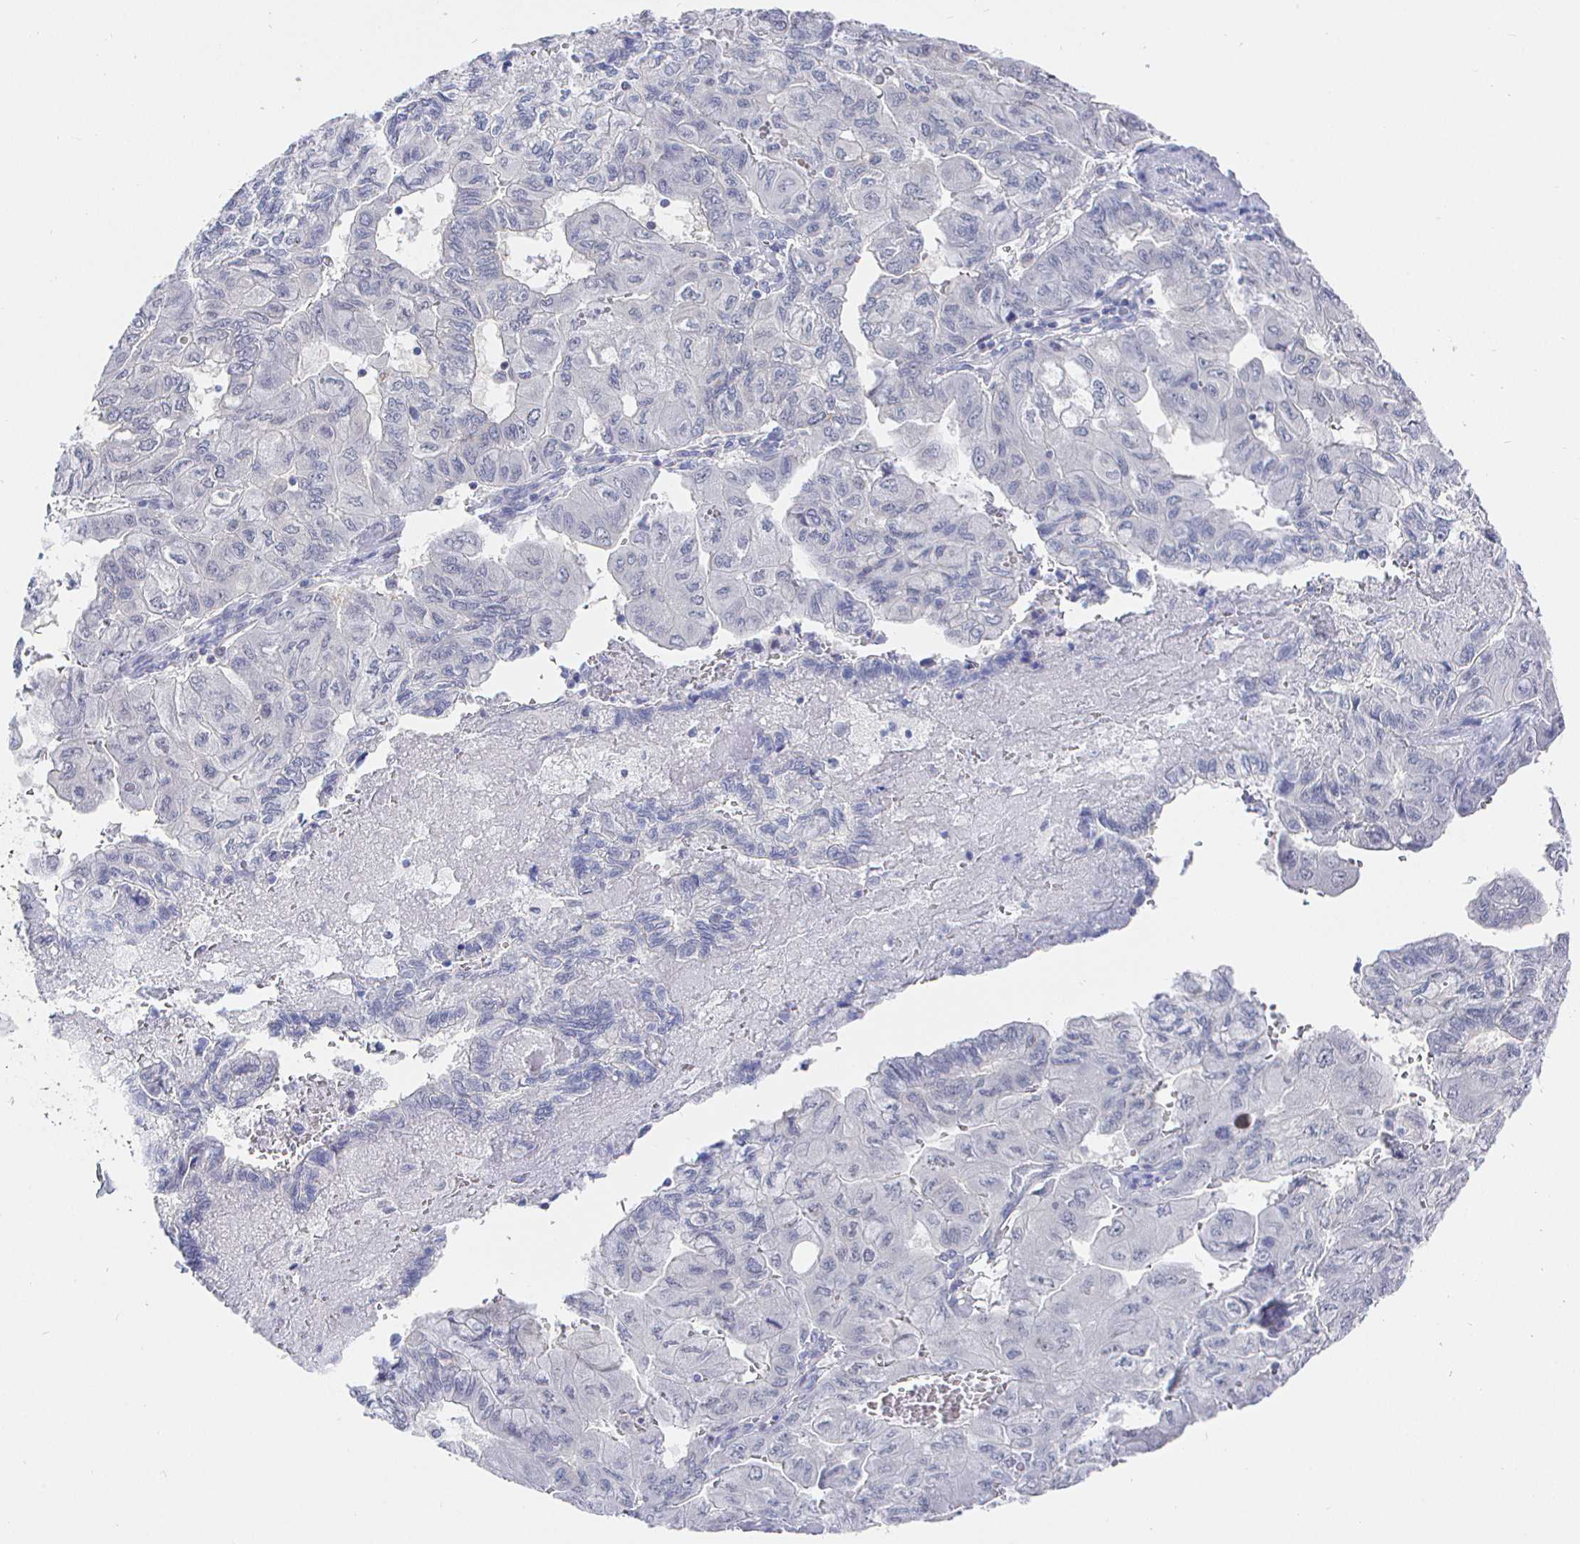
{"staining": {"intensity": "negative", "quantity": "none", "location": "none"}, "tissue": "pancreatic cancer", "cell_type": "Tumor cells", "image_type": "cancer", "snomed": [{"axis": "morphology", "description": "Adenocarcinoma, NOS"}, {"axis": "topography", "description": "Pancreas"}], "caption": "This is an immunohistochemistry (IHC) micrograph of pancreatic cancer. There is no staining in tumor cells.", "gene": "LRRC23", "patient": {"sex": "male", "age": 51}}